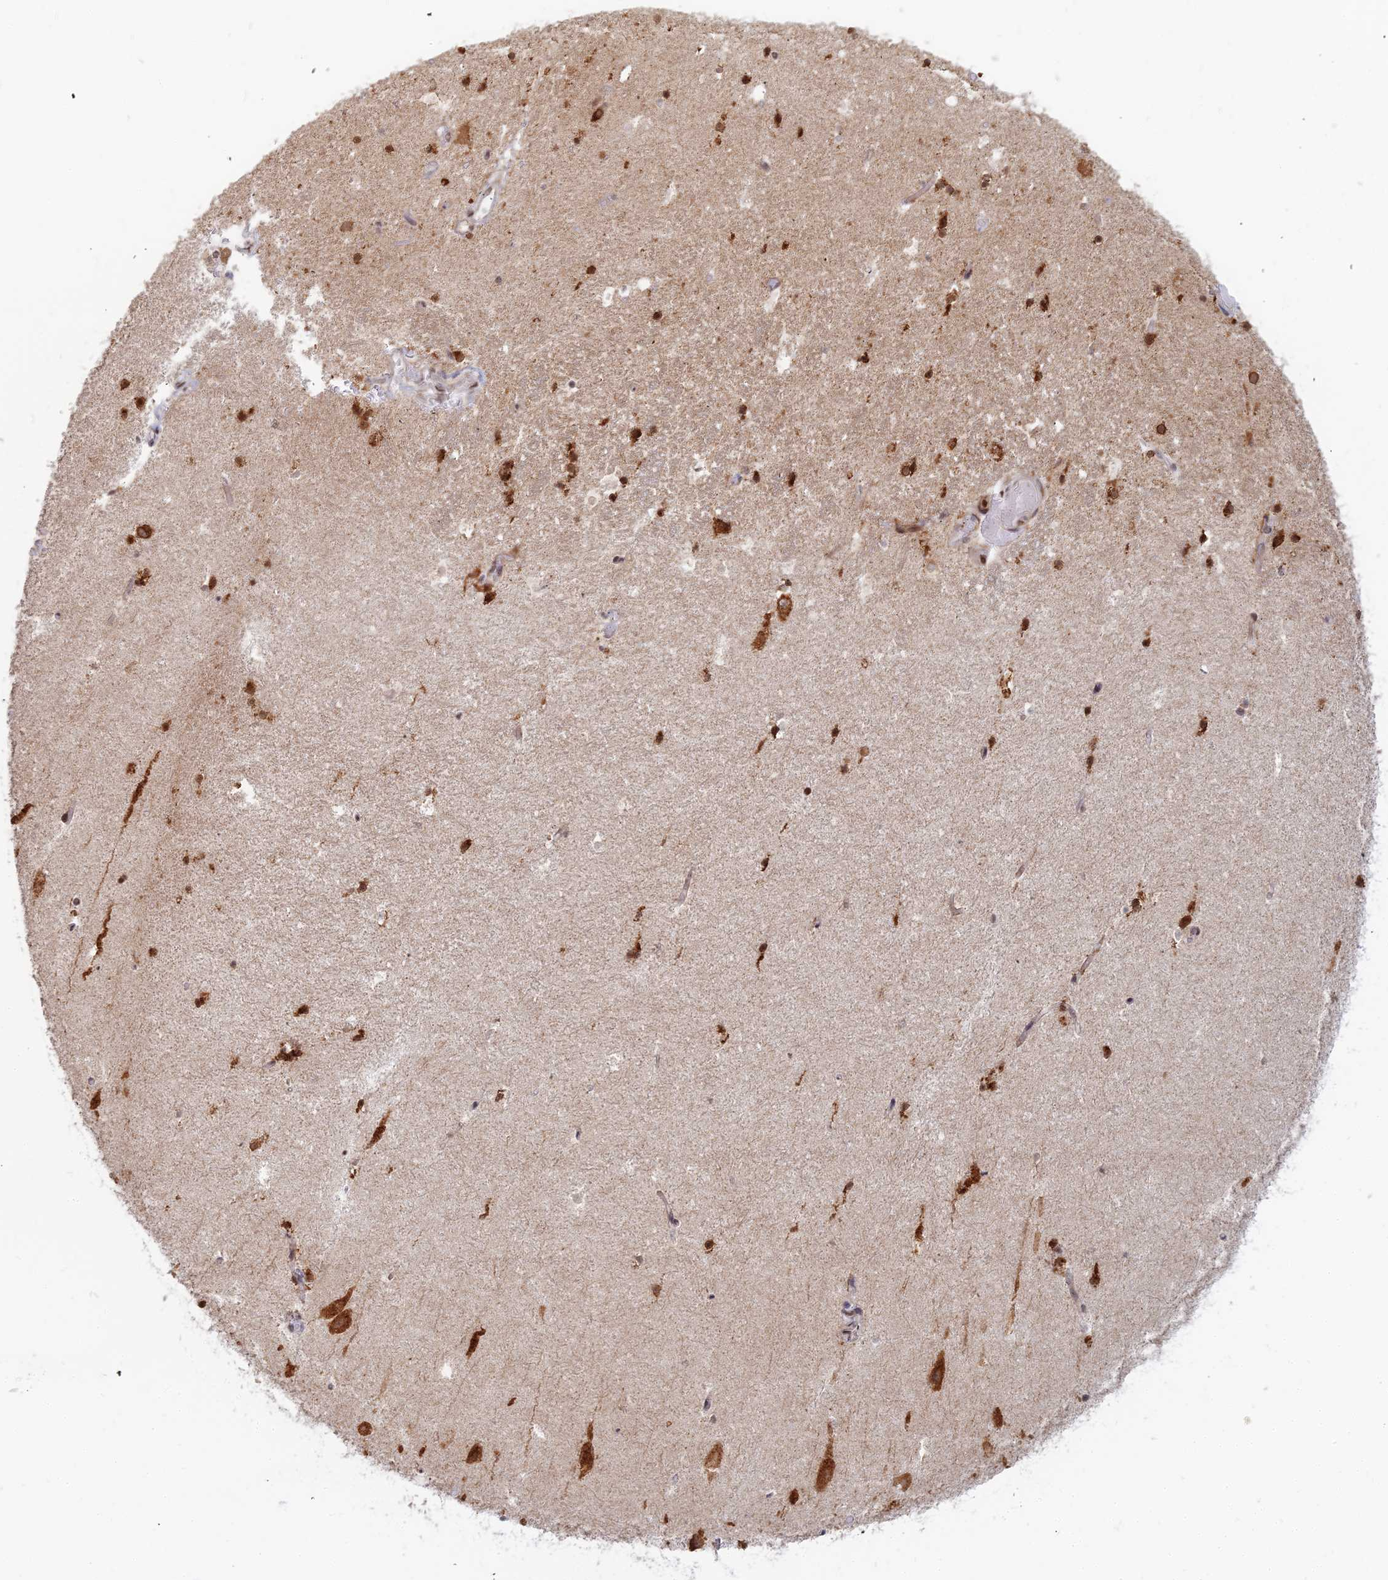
{"staining": {"intensity": "negative", "quantity": "none", "location": "none"}, "tissue": "hippocampus", "cell_type": "Glial cells", "image_type": "normal", "snomed": [{"axis": "morphology", "description": "Normal tissue, NOS"}, {"axis": "topography", "description": "Hippocampus"}], "caption": "Micrograph shows no protein positivity in glial cells of benign hippocampus.", "gene": "ABCA2", "patient": {"sex": "female", "age": 52}}